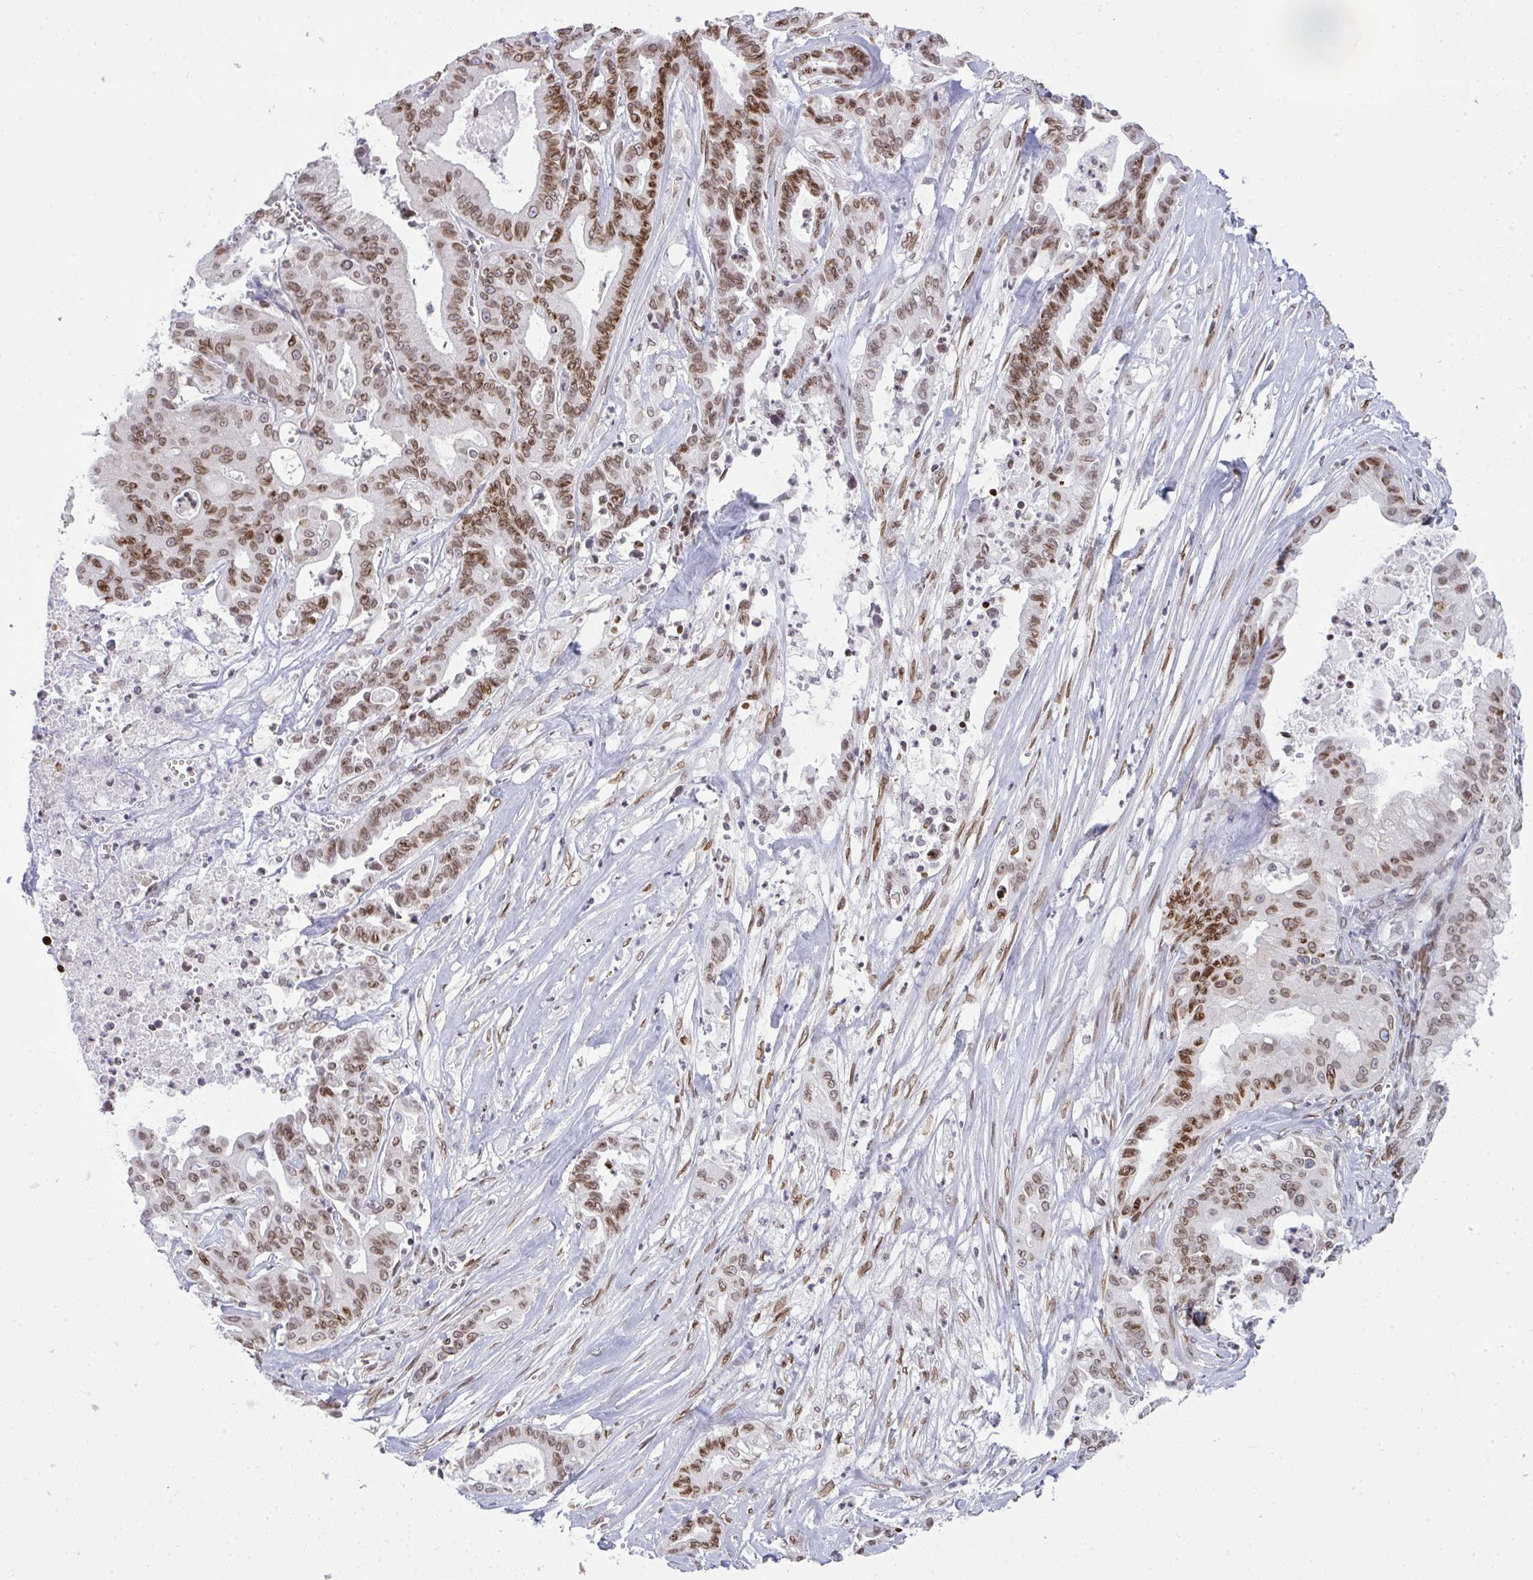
{"staining": {"intensity": "moderate", "quantity": ">75%", "location": "cytoplasmic/membranous,nuclear"}, "tissue": "ovarian cancer", "cell_type": "Tumor cells", "image_type": "cancer", "snomed": [{"axis": "morphology", "description": "Cystadenocarcinoma, mucinous, NOS"}, {"axis": "topography", "description": "Ovary"}], "caption": "Protein expression analysis of human ovarian mucinous cystadenocarcinoma reveals moderate cytoplasmic/membranous and nuclear expression in approximately >75% of tumor cells.", "gene": "LMNB2", "patient": {"sex": "female", "age": 70}}